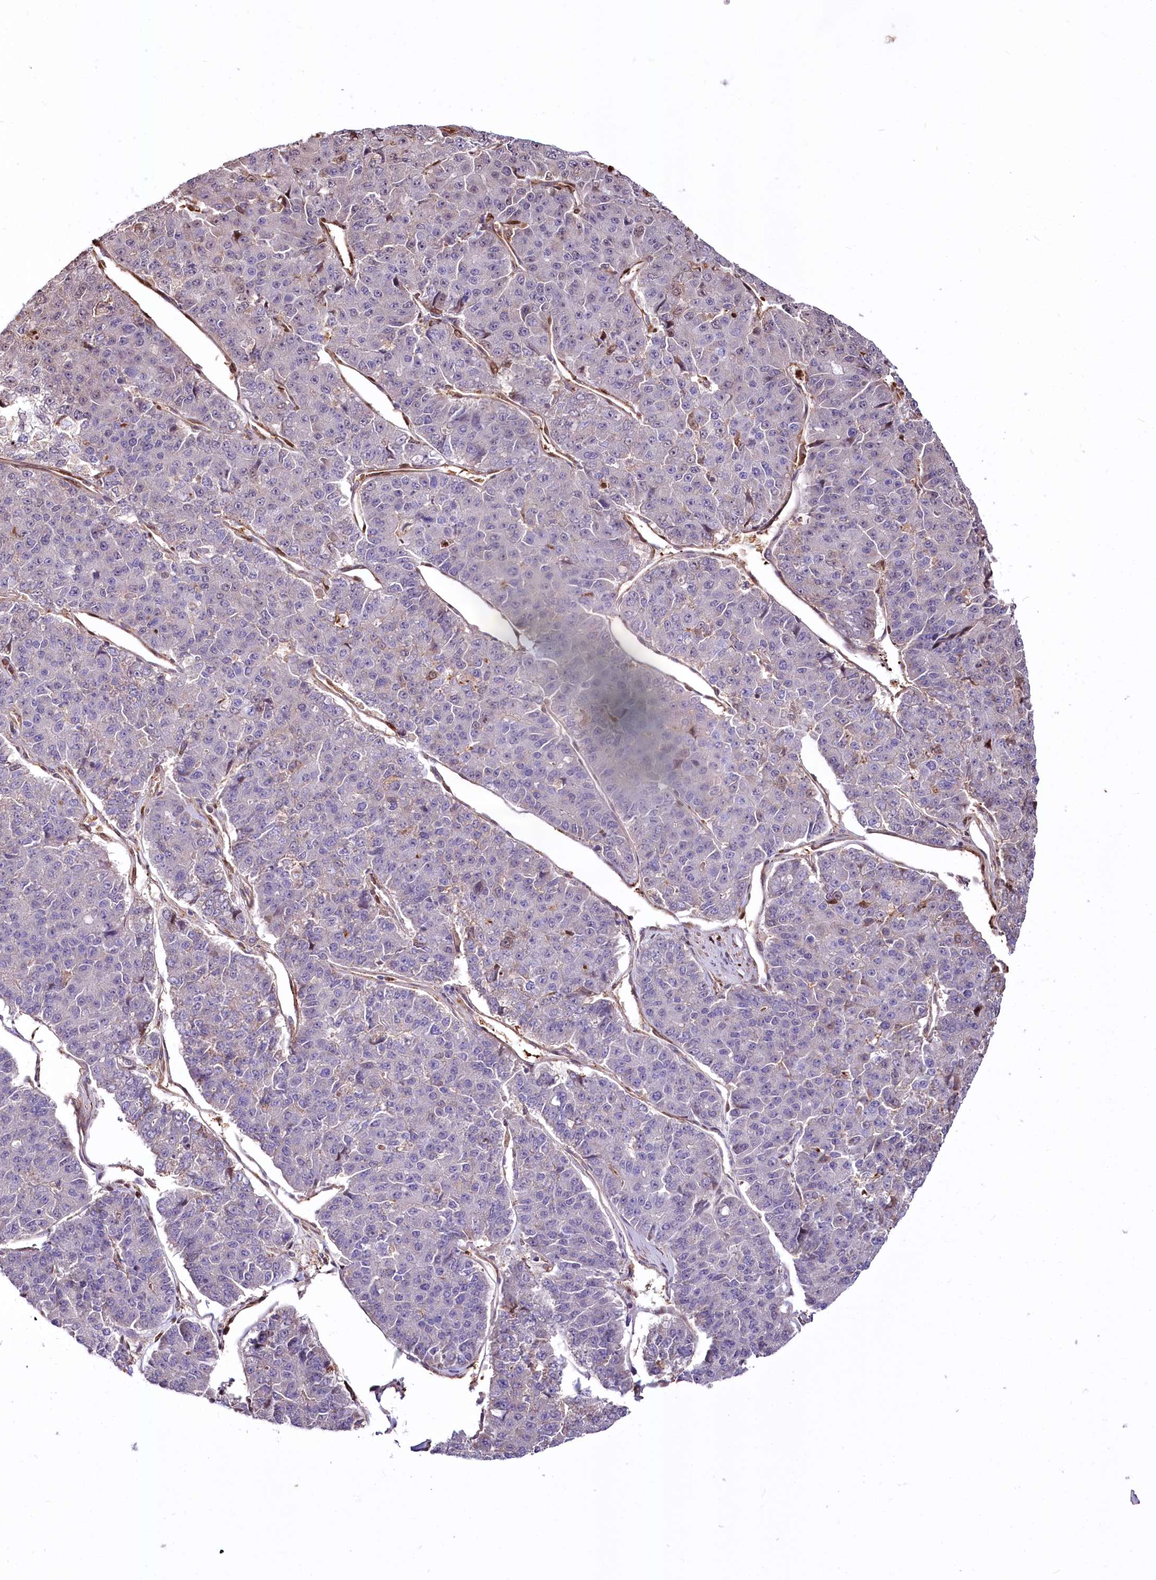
{"staining": {"intensity": "weak", "quantity": "<25%", "location": "nuclear"}, "tissue": "pancreatic cancer", "cell_type": "Tumor cells", "image_type": "cancer", "snomed": [{"axis": "morphology", "description": "Adenocarcinoma, NOS"}, {"axis": "topography", "description": "Pancreas"}], "caption": "Tumor cells are negative for protein expression in human pancreatic cancer.", "gene": "PTMS", "patient": {"sex": "male", "age": 50}}